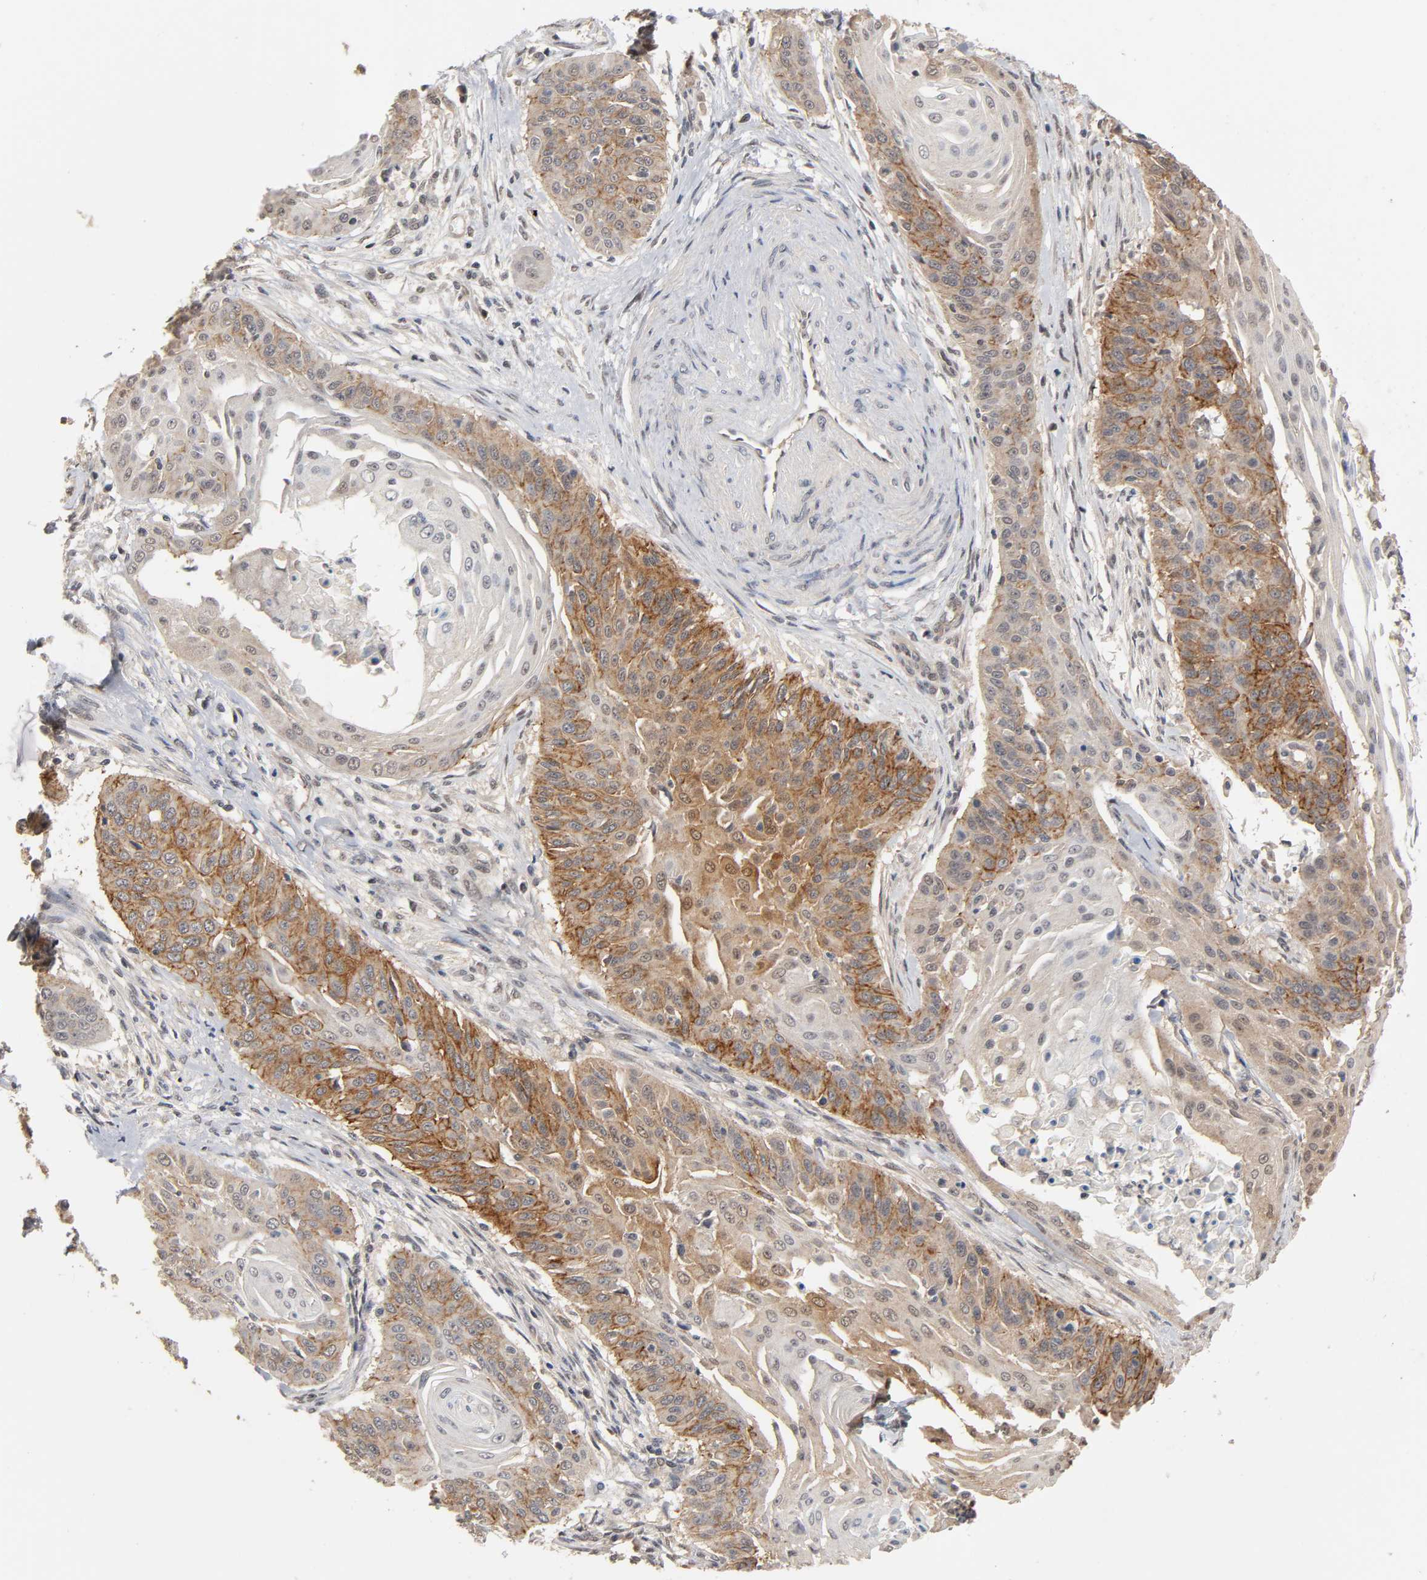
{"staining": {"intensity": "moderate", "quantity": "25%-75%", "location": "cytoplasmic/membranous"}, "tissue": "cervical cancer", "cell_type": "Tumor cells", "image_type": "cancer", "snomed": [{"axis": "morphology", "description": "Squamous cell carcinoma, NOS"}, {"axis": "topography", "description": "Cervix"}], "caption": "There is medium levels of moderate cytoplasmic/membranous positivity in tumor cells of cervical cancer, as demonstrated by immunohistochemical staining (brown color).", "gene": "HTR1E", "patient": {"sex": "female", "age": 33}}